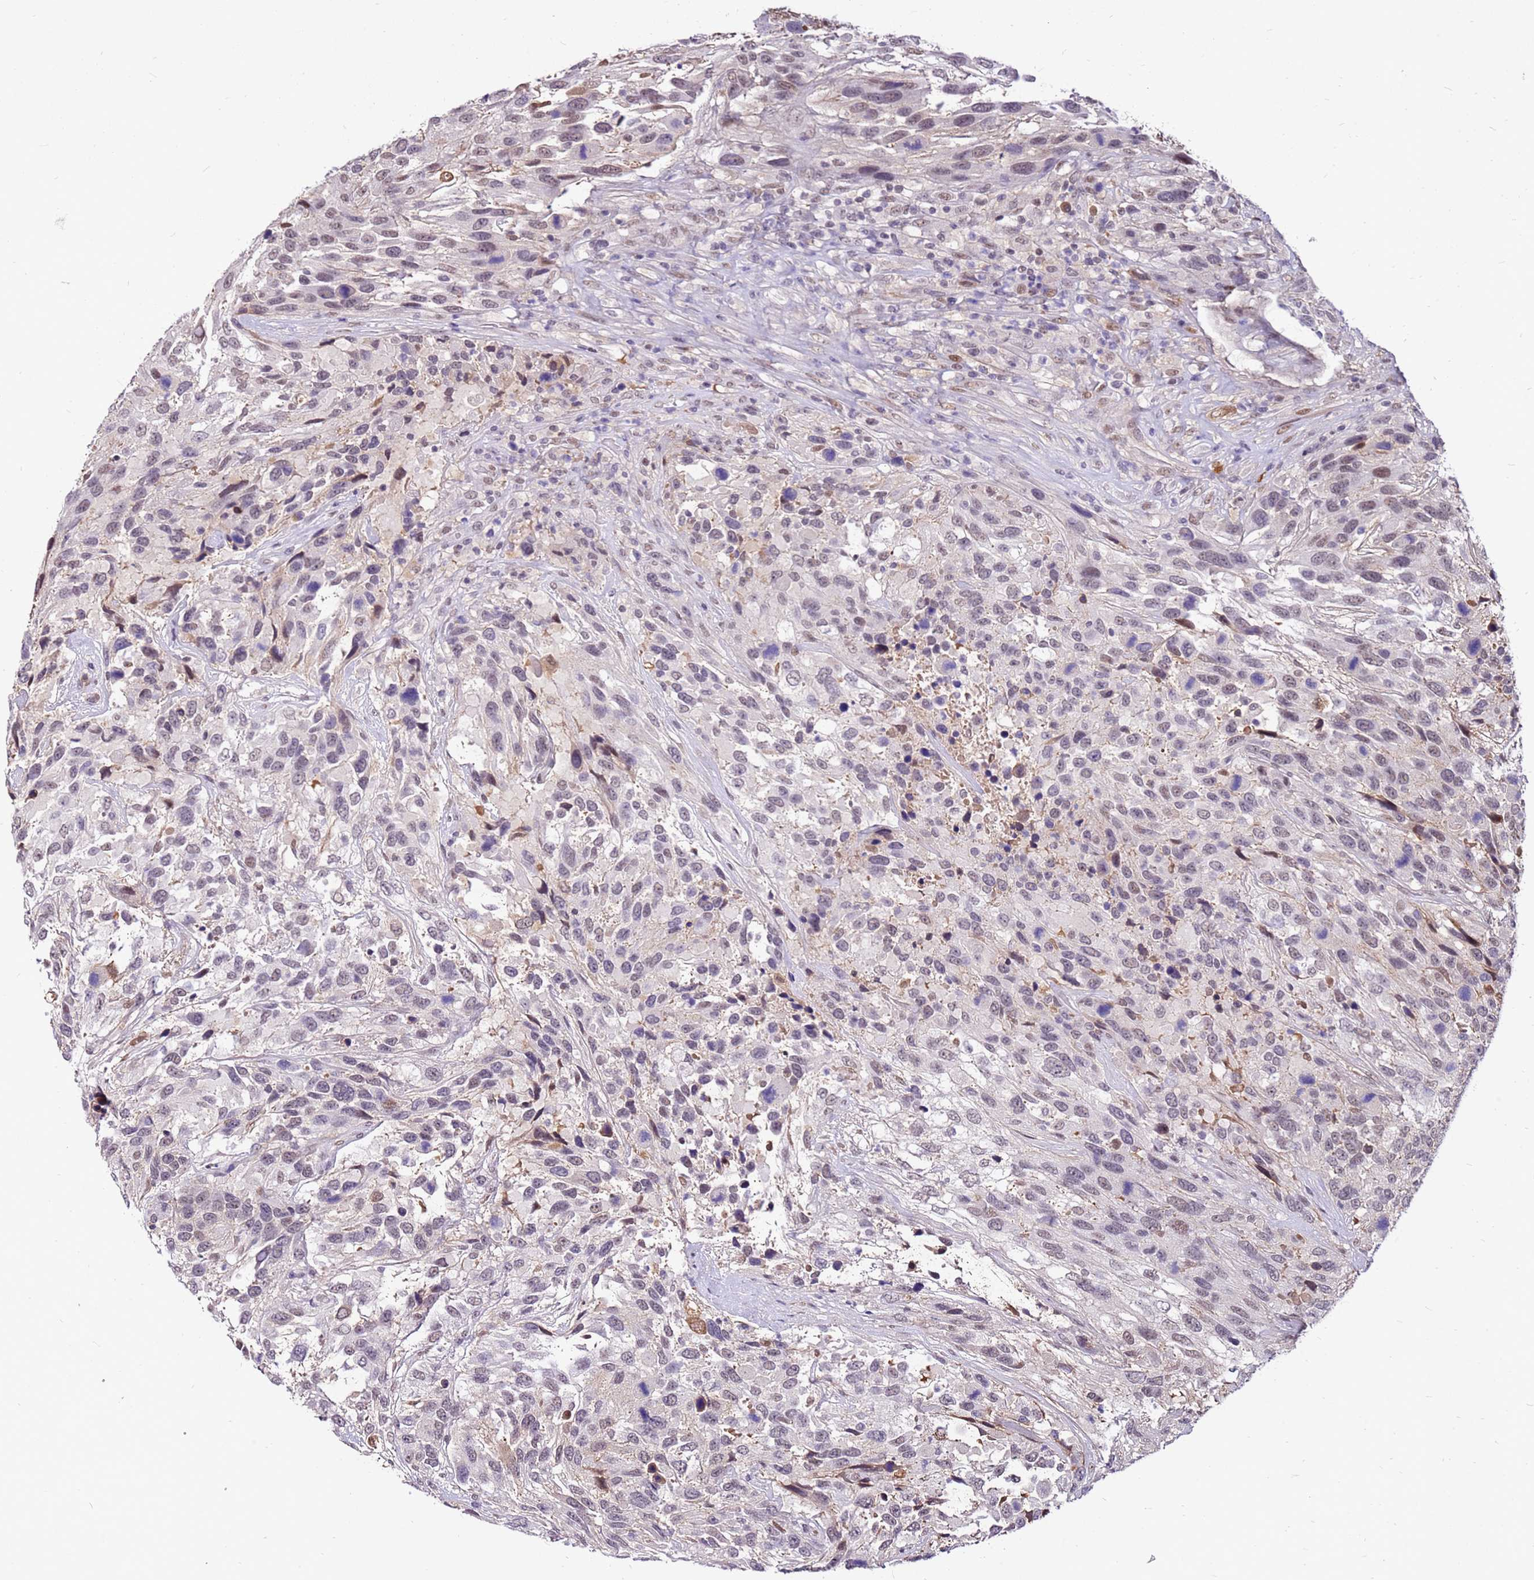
{"staining": {"intensity": "weak", "quantity": "25%-75%", "location": "nuclear"}, "tissue": "urothelial cancer", "cell_type": "Tumor cells", "image_type": "cancer", "snomed": [{"axis": "morphology", "description": "Urothelial carcinoma, High grade"}, {"axis": "topography", "description": "Urinary bladder"}], "caption": "A photomicrograph showing weak nuclear staining in approximately 25%-75% of tumor cells in urothelial carcinoma (high-grade), as visualized by brown immunohistochemical staining.", "gene": "ALDH1A3", "patient": {"sex": "female", "age": 70}}